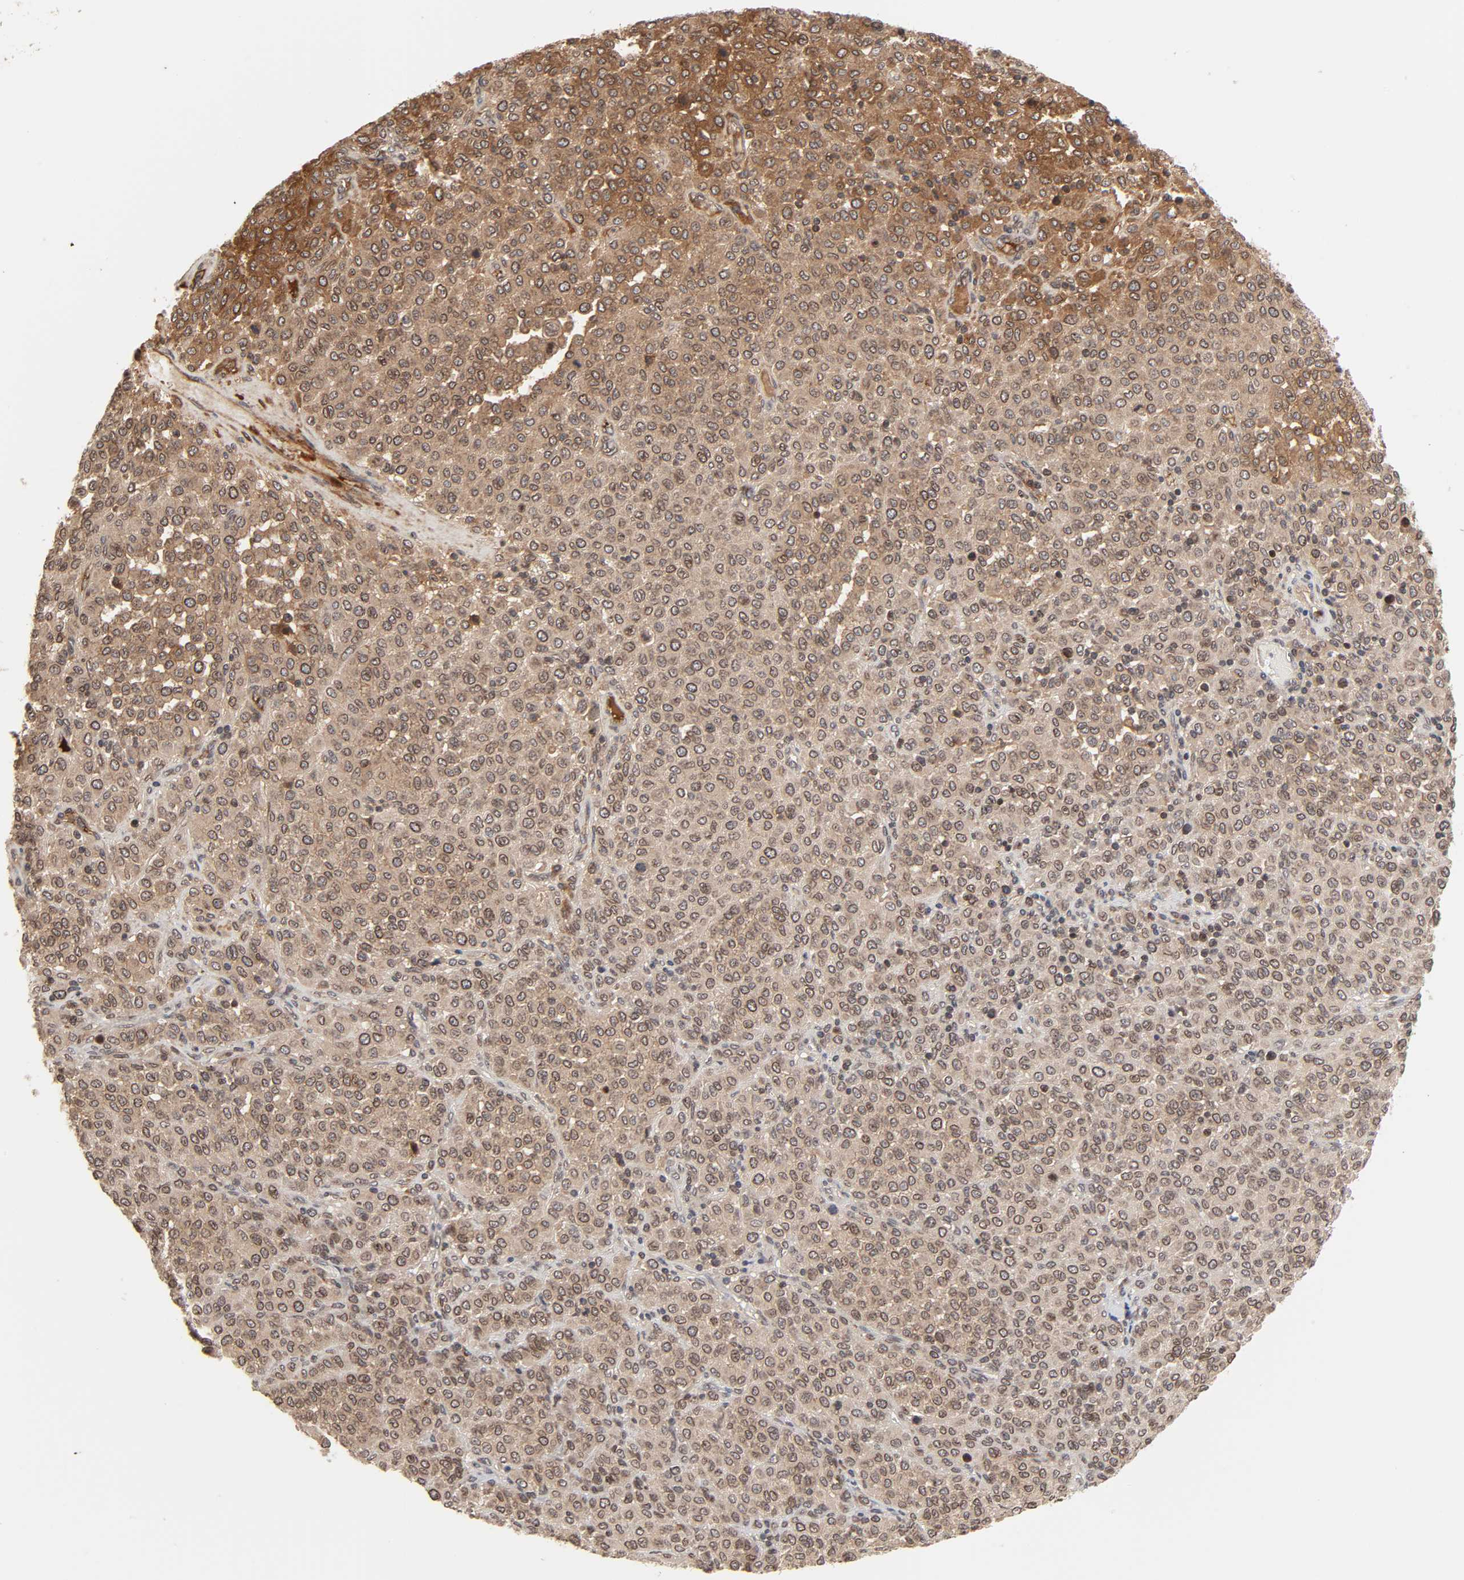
{"staining": {"intensity": "strong", "quantity": ">75%", "location": "cytoplasmic/membranous,nuclear"}, "tissue": "melanoma", "cell_type": "Tumor cells", "image_type": "cancer", "snomed": [{"axis": "morphology", "description": "Malignant melanoma, Metastatic site"}, {"axis": "topography", "description": "Pancreas"}], "caption": "A high amount of strong cytoplasmic/membranous and nuclear positivity is present in about >75% of tumor cells in melanoma tissue. Nuclei are stained in blue.", "gene": "CPN2", "patient": {"sex": "female", "age": 30}}